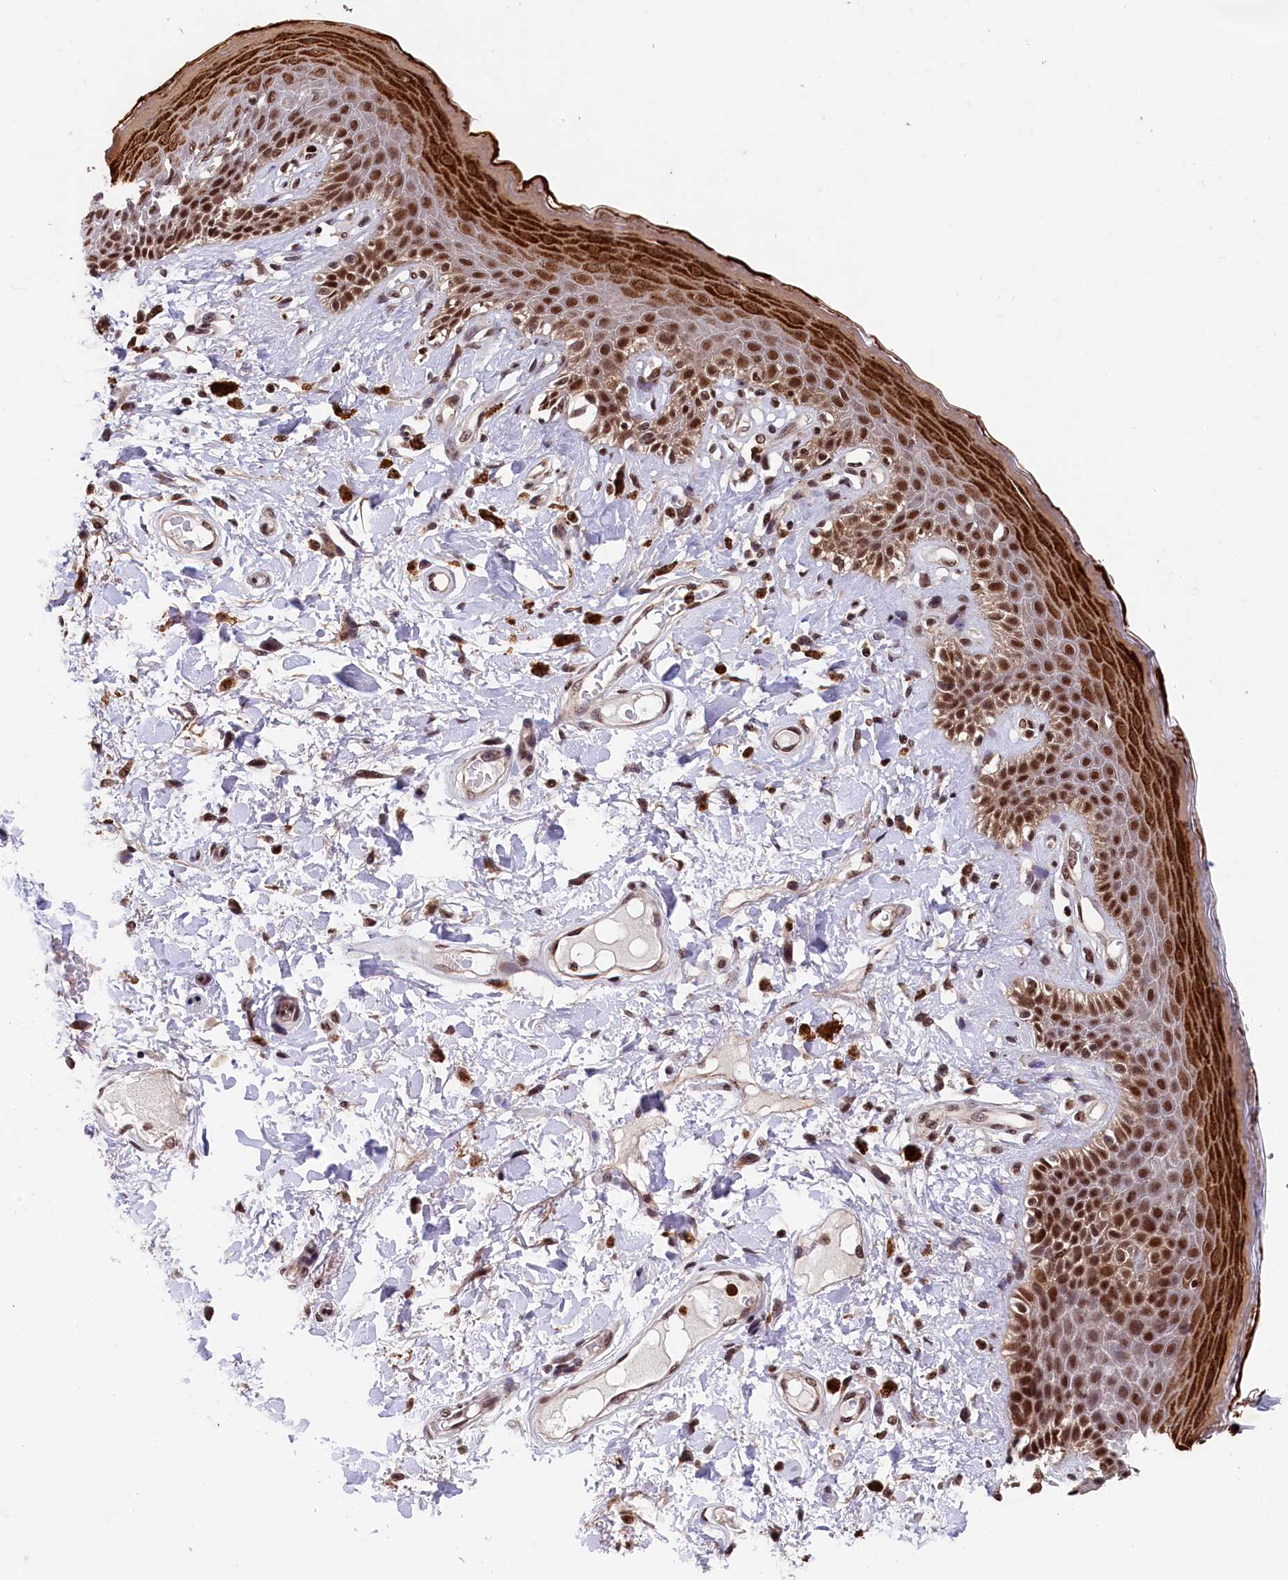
{"staining": {"intensity": "strong", "quantity": ">75%", "location": "nuclear"}, "tissue": "skin", "cell_type": "Epidermal cells", "image_type": "normal", "snomed": [{"axis": "morphology", "description": "Normal tissue, NOS"}, {"axis": "topography", "description": "Anal"}], "caption": "Immunohistochemical staining of benign human skin reveals >75% levels of strong nuclear protein staining in about >75% of epidermal cells.", "gene": "ADIG", "patient": {"sex": "female", "age": 78}}